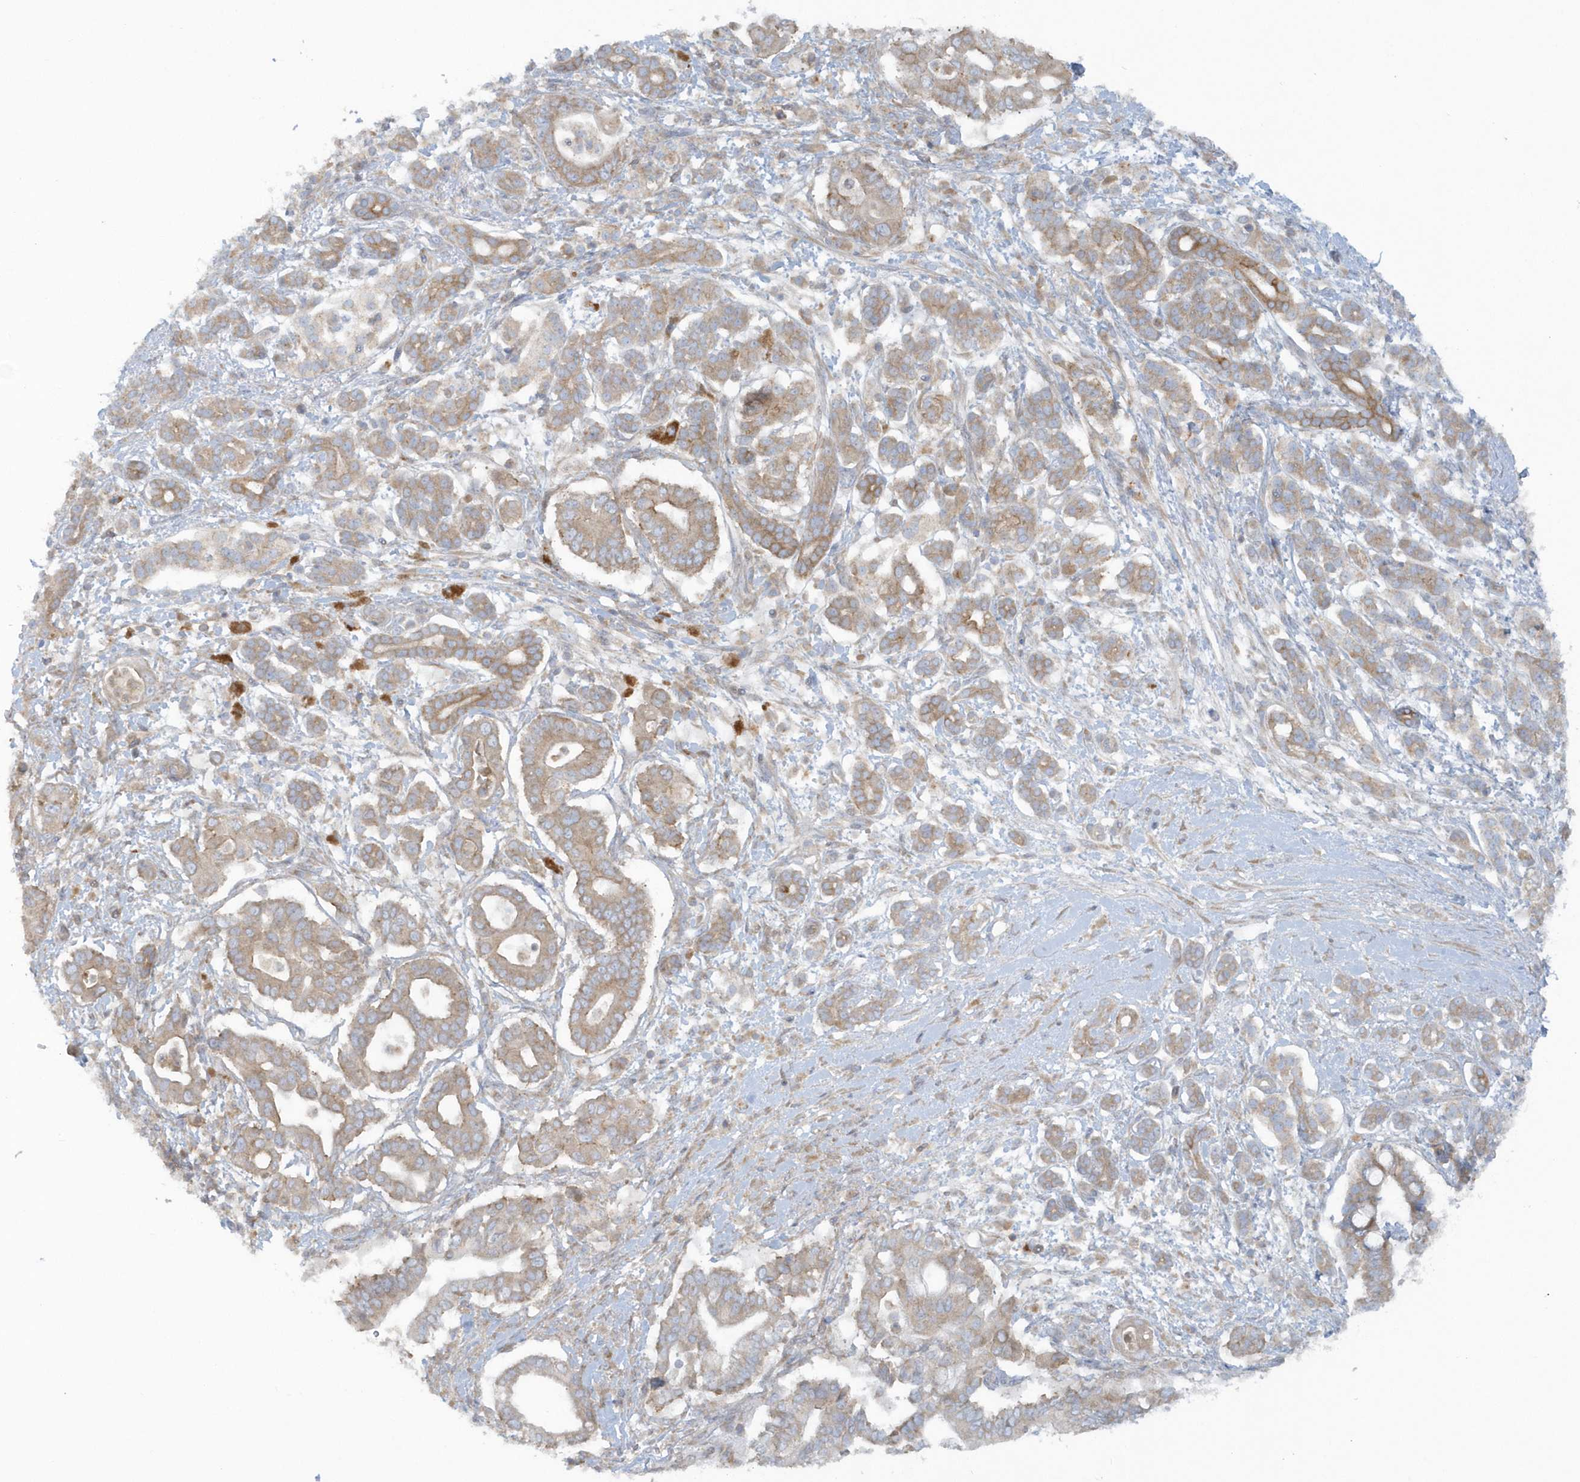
{"staining": {"intensity": "moderate", "quantity": ">75%", "location": "cytoplasmic/membranous"}, "tissue": "pancreatic cancer", "cell_type": "Tumor cells", "image_type": "cancer", "snomed": [{"axis": "morphology", "description": "Adenocarcinoma, NOS"}, {"axis": "topography", "description": "Pancreas"}], "caption": "Pancreatic cancer stained with a protein marker displays moderate staining in tumor cells.", "gene": "CNOT10", "patient": {"sex": "male", "age": 68}}